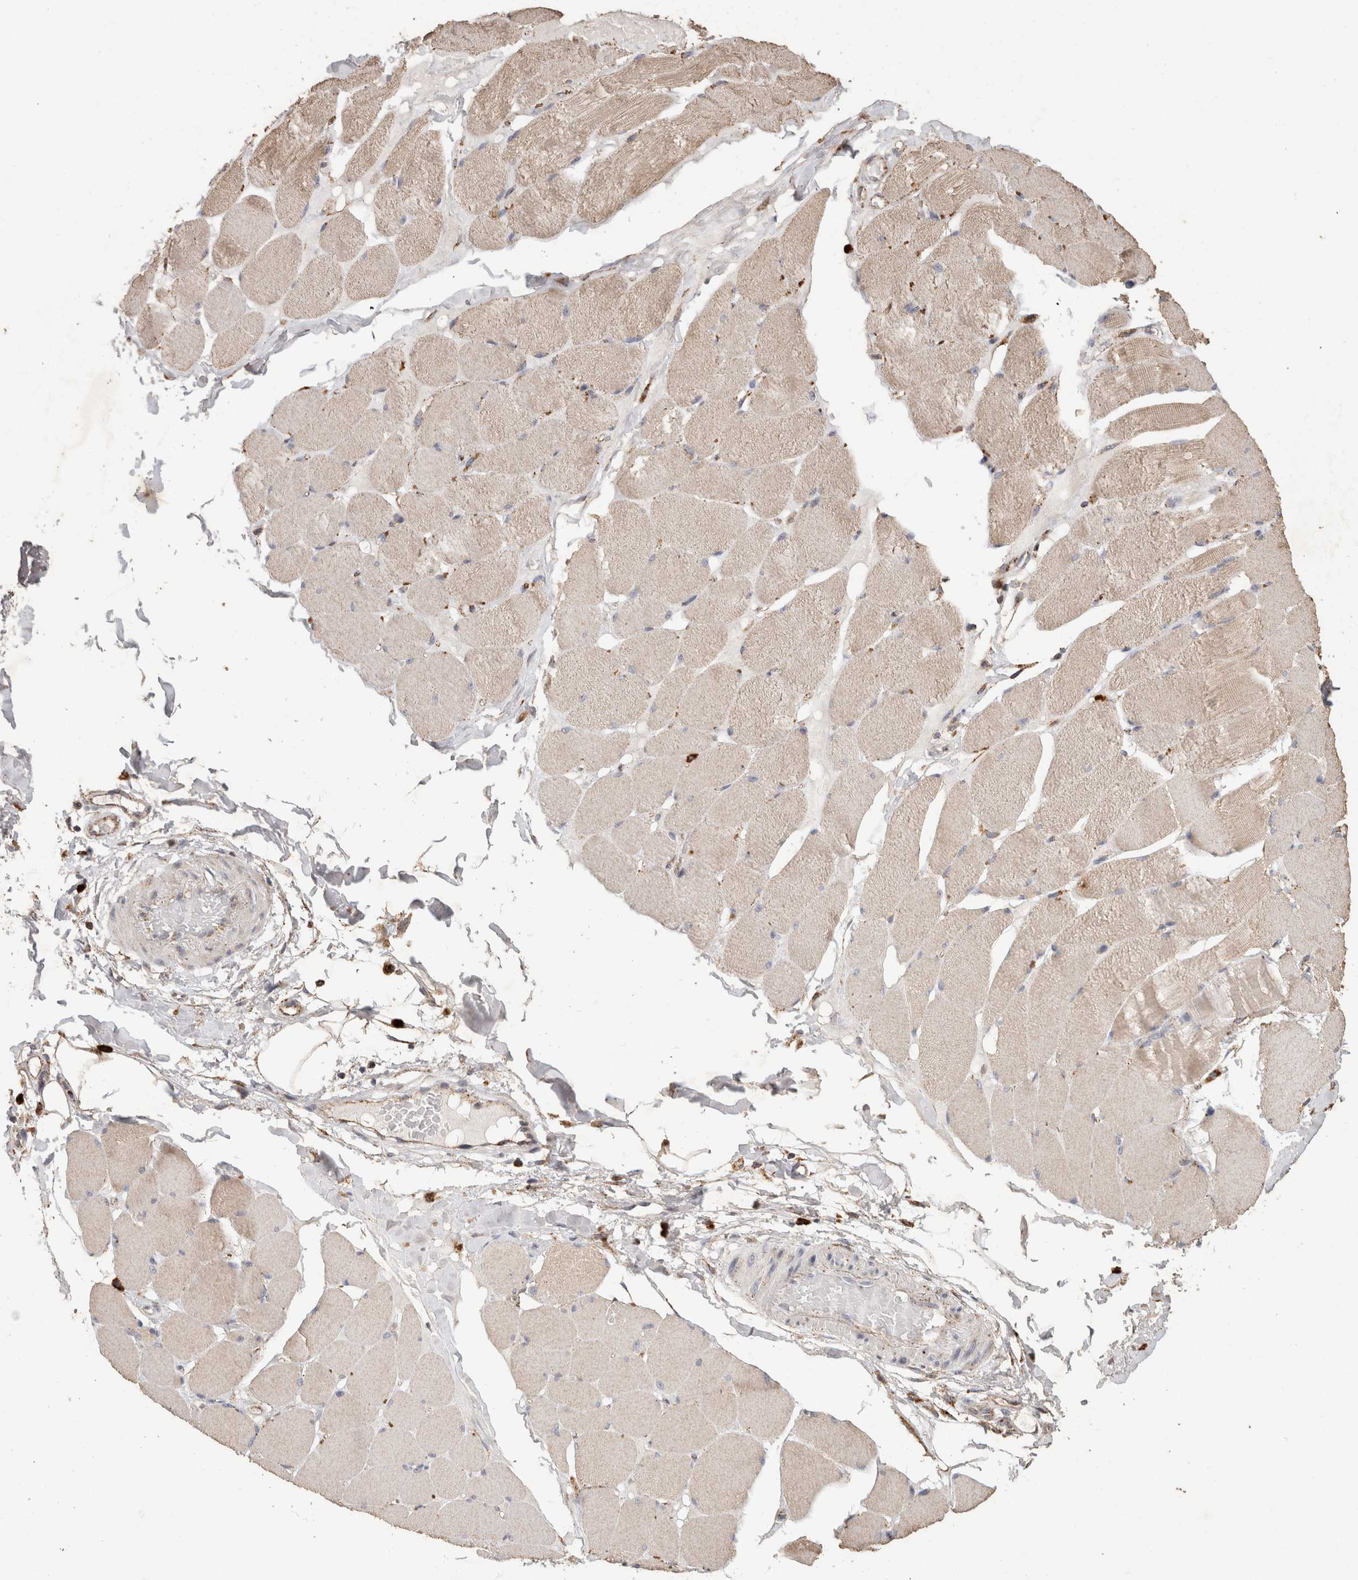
{"staining": {"intensity": "weak", "quantity": "25%-75%", "location": "cytoplasmic/membranous"}, "tissue": "skeletal muscle", "cell_type": "Myocytes", "image_type": "normal", "snomed": [{"axis": "morphology", "description": "Normal tissue, NOS"}, {"axis": "topography", "description": "Skin"}, {"axis": "topography", "description": "Skeletal muscle"}], "caption": "Immunohistochemistry (IHC) of unremarkable skeletal muscle reveals low levels of weak cytoplasmic/membranous staining in about 25%-75% of myocytes.", "gene": "ARSA", "patient": {"sex": "male", "age": 83}}